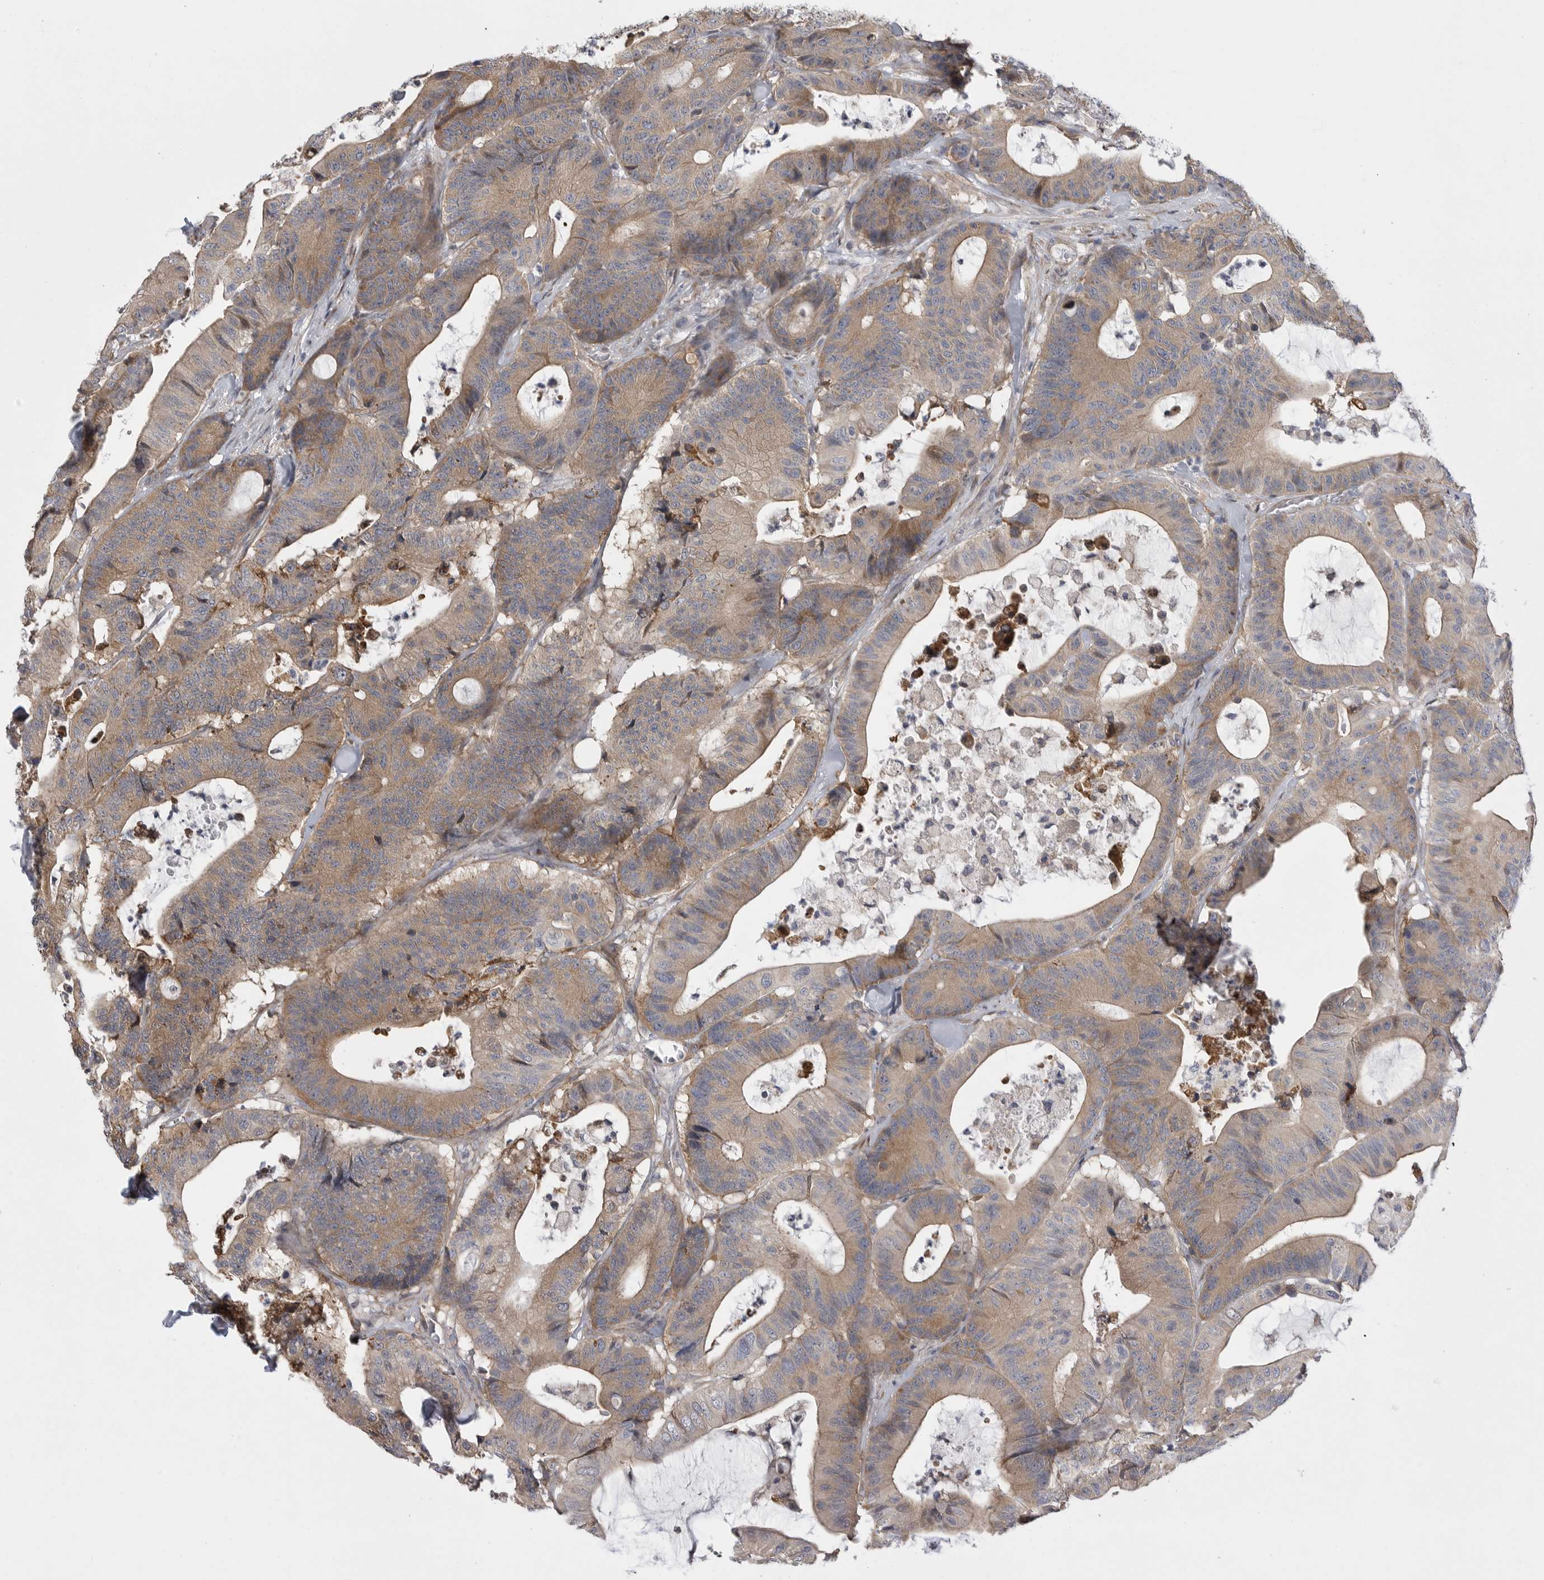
{"staining": {"intensity": "moderate", "quantity": ">75%", "location": "cytoplasmic/membranous"}, "tissue": "colorectal cancer", "cell_type": "Tumor cells", "image_type": "cancer", "snomed": [{"axis": "morphology", "description": "Adenocarcinoma, NOS"}, {"axis": "topography", "description": "Colon"}], "caption": "A high-resolution image shows IHC staining of colorectal cancer, which demonstrates moderate cytoplasmic/membranous expression in about >75% of tumor cells.", "gene": "FBXO43", "patient": {"sex": "female", "age": 84}}